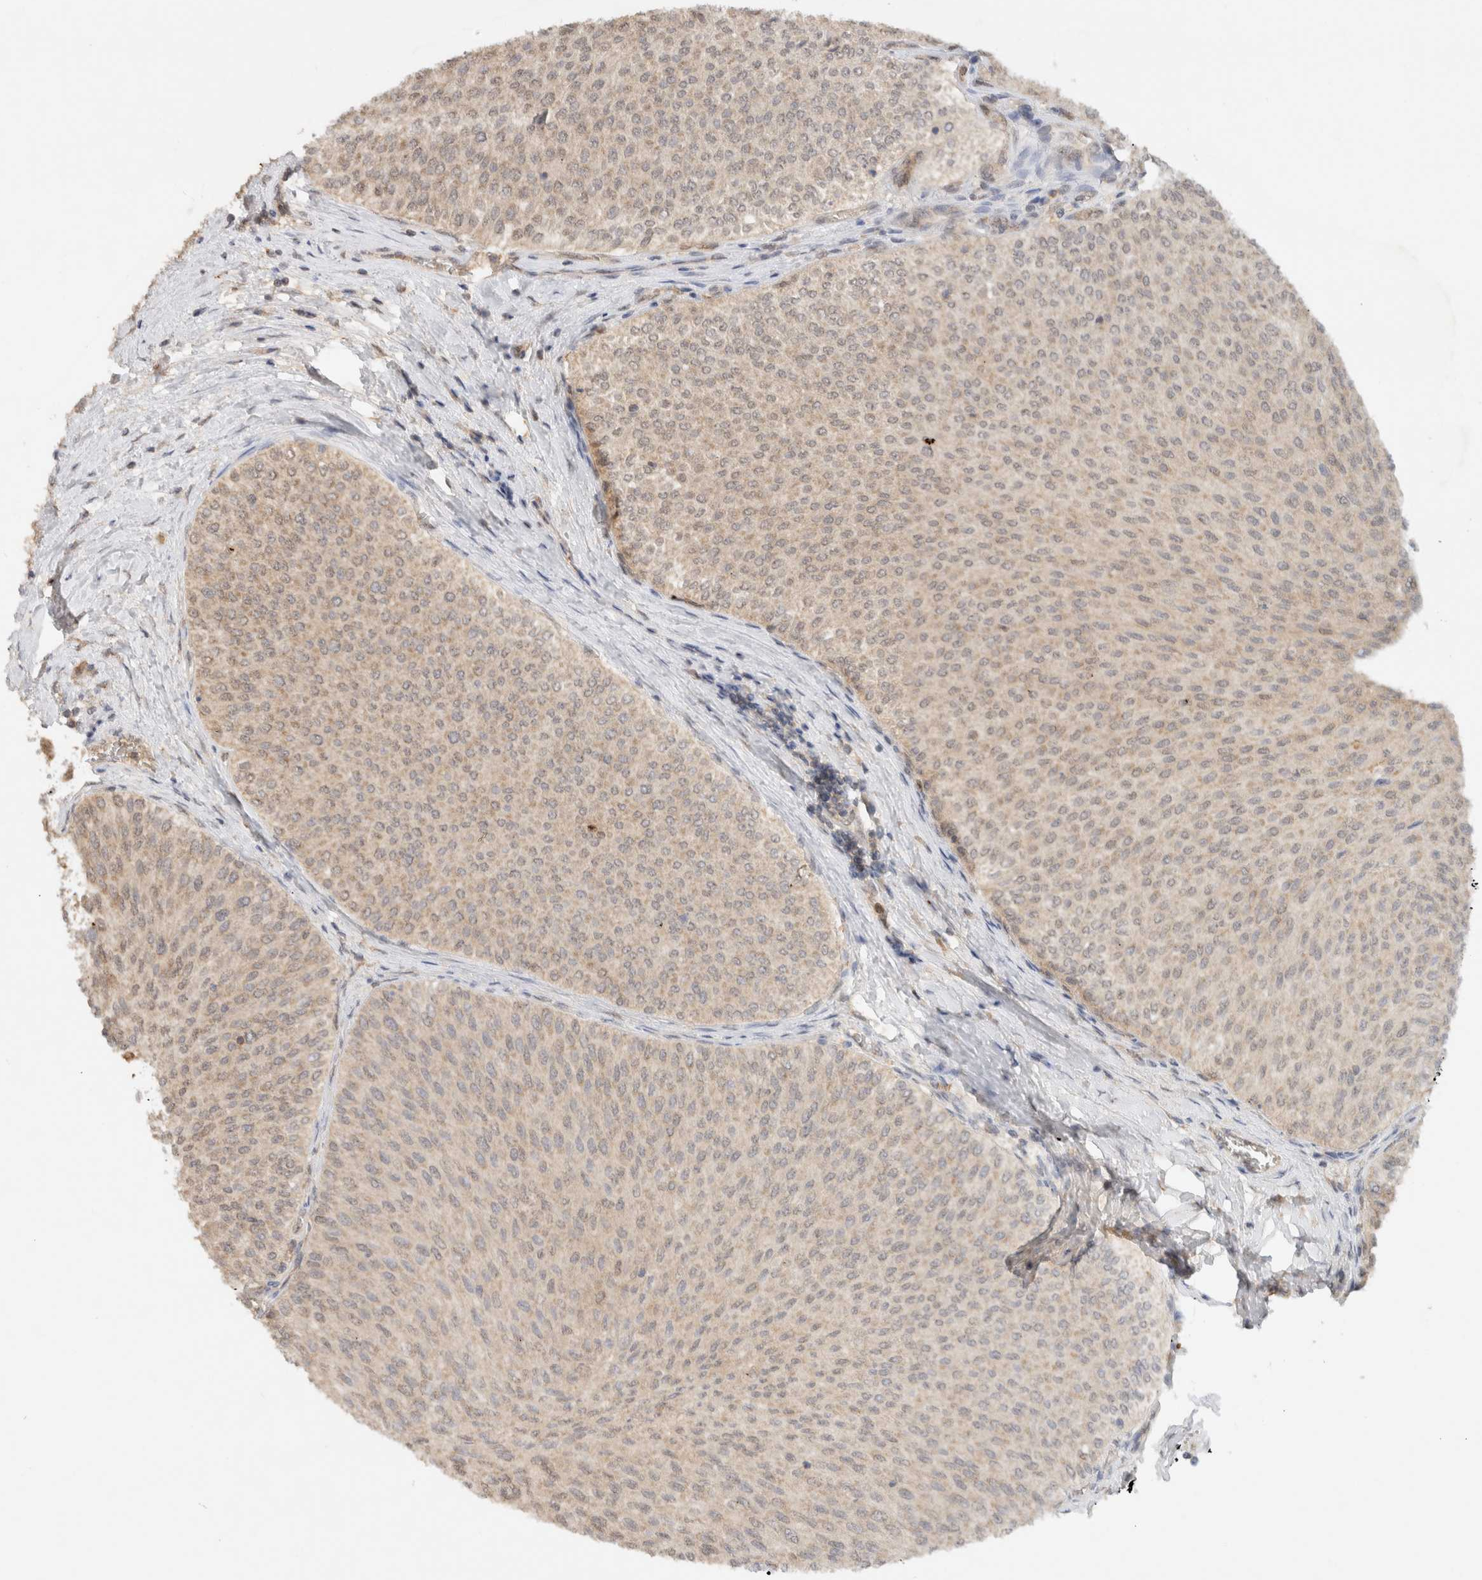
{"staining": {"intensity": "weak", "quantity": "<25%", "location": "nuclear"}, "tissue": "urothelial cancer", "cell_type": "Tumor cells", "image_type": "cancer", "snomed": [{"axis": "morphology", "description": "Urothelial carcinoma, Low grade"}, {"axis": "topography", "description": "Urinary bladder"}], "caption": "IHC of urothelial cancer displays no staining in tumor cells. (IHC, brightfield microscopy, high magnification).", "gene": "CA13", "patient": {"sex": "male", "age": 78}}